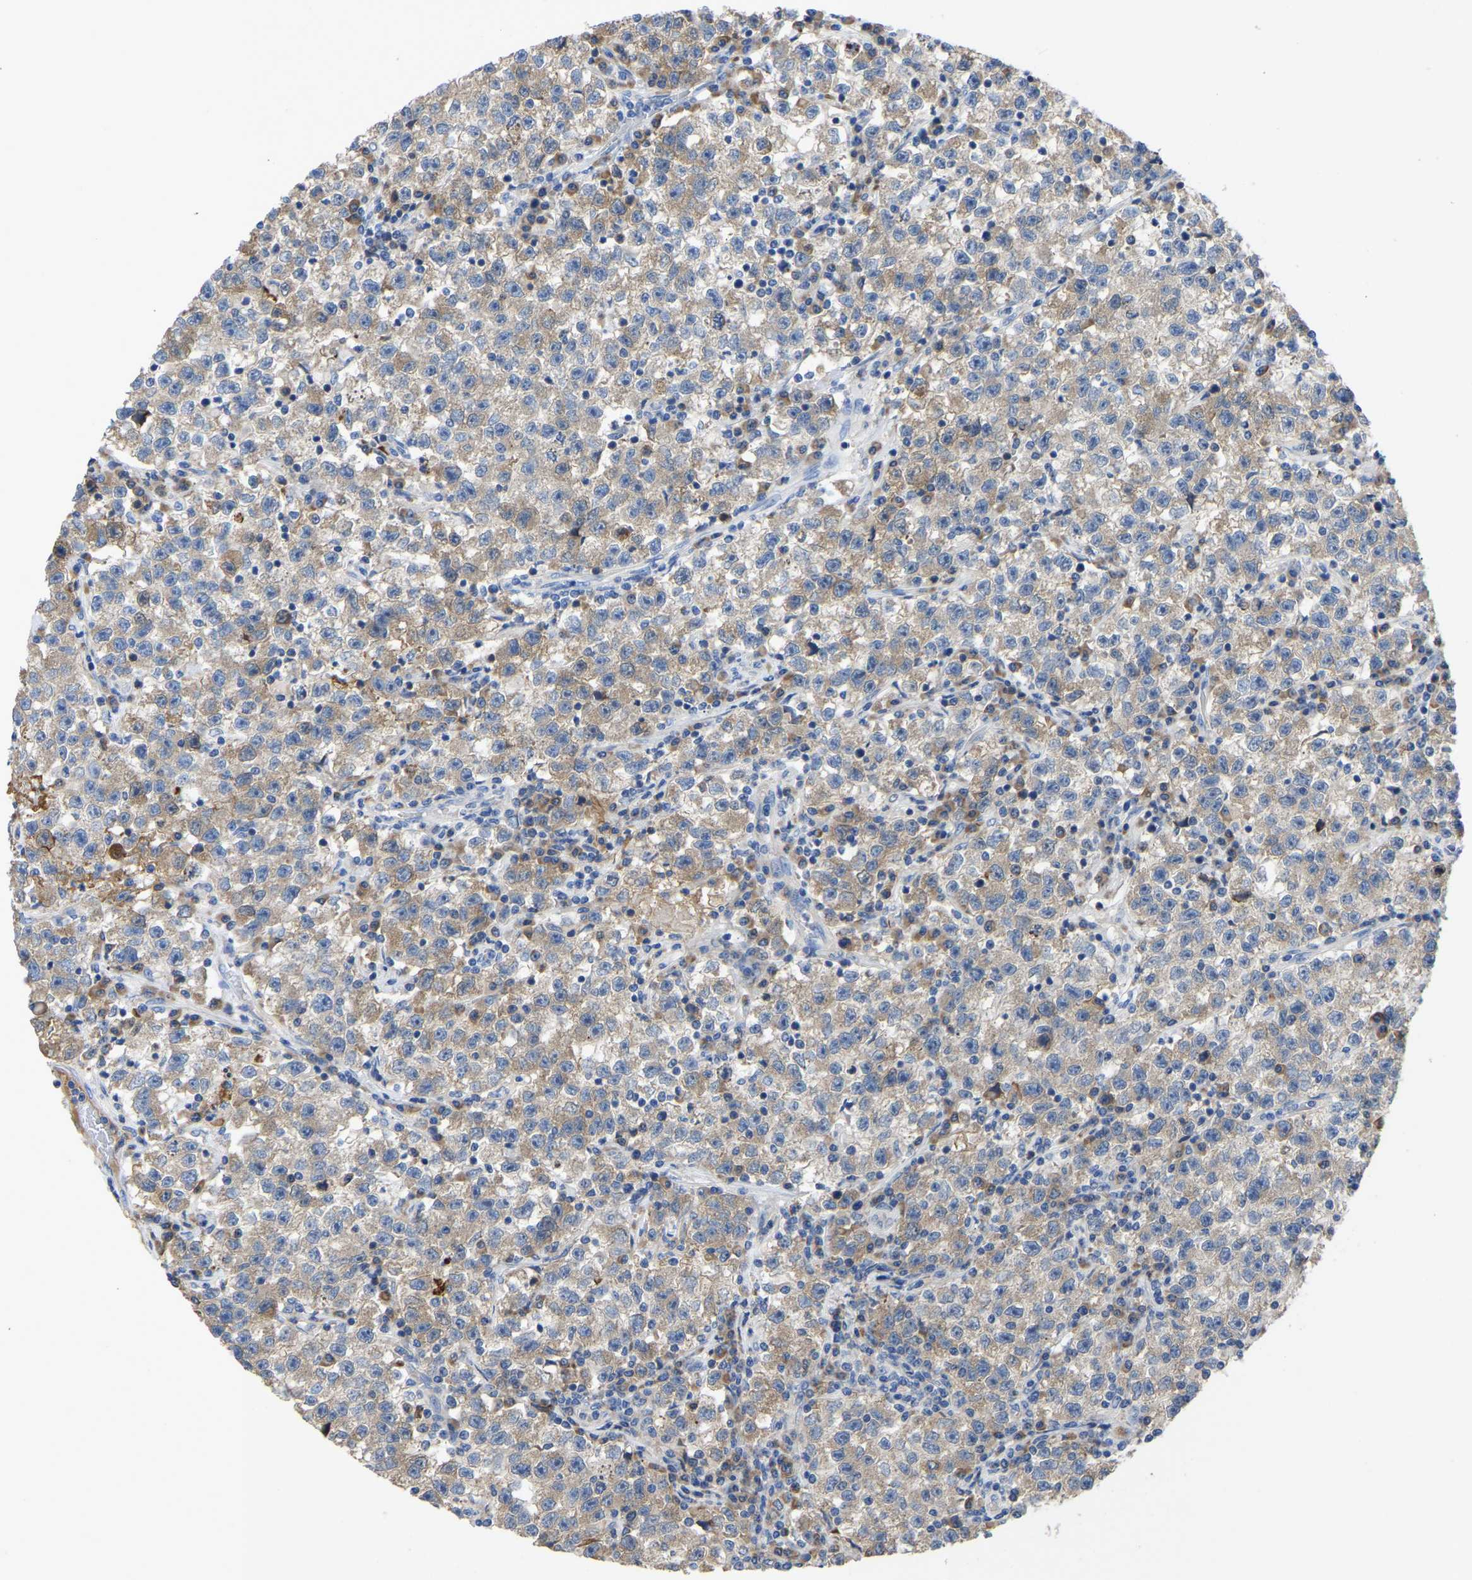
{"staining": {"intensity": "weak", "quantity": ">75%", "location": "cytoplasmic/membranous"}, "tissue": "testis cancer", "cell_type": "Tumor cells", "image_type": "cancer", "snomed": [{"axis": "morphology", "description": "Seminoma, NOS"}, {"axis": "topography", "description": "Testis"}], "caption": "Protein expression analysis of seminoma (testis) shows weak cytoplasmic/membranous positivity in approximately >75% of tumor cells. Immunohistochemistry (ihc) stains the protein of interest in brown and the nuclei are stained blue.", "gene": "ABCA10", "patient": {"sex": "male", "age": 22}}